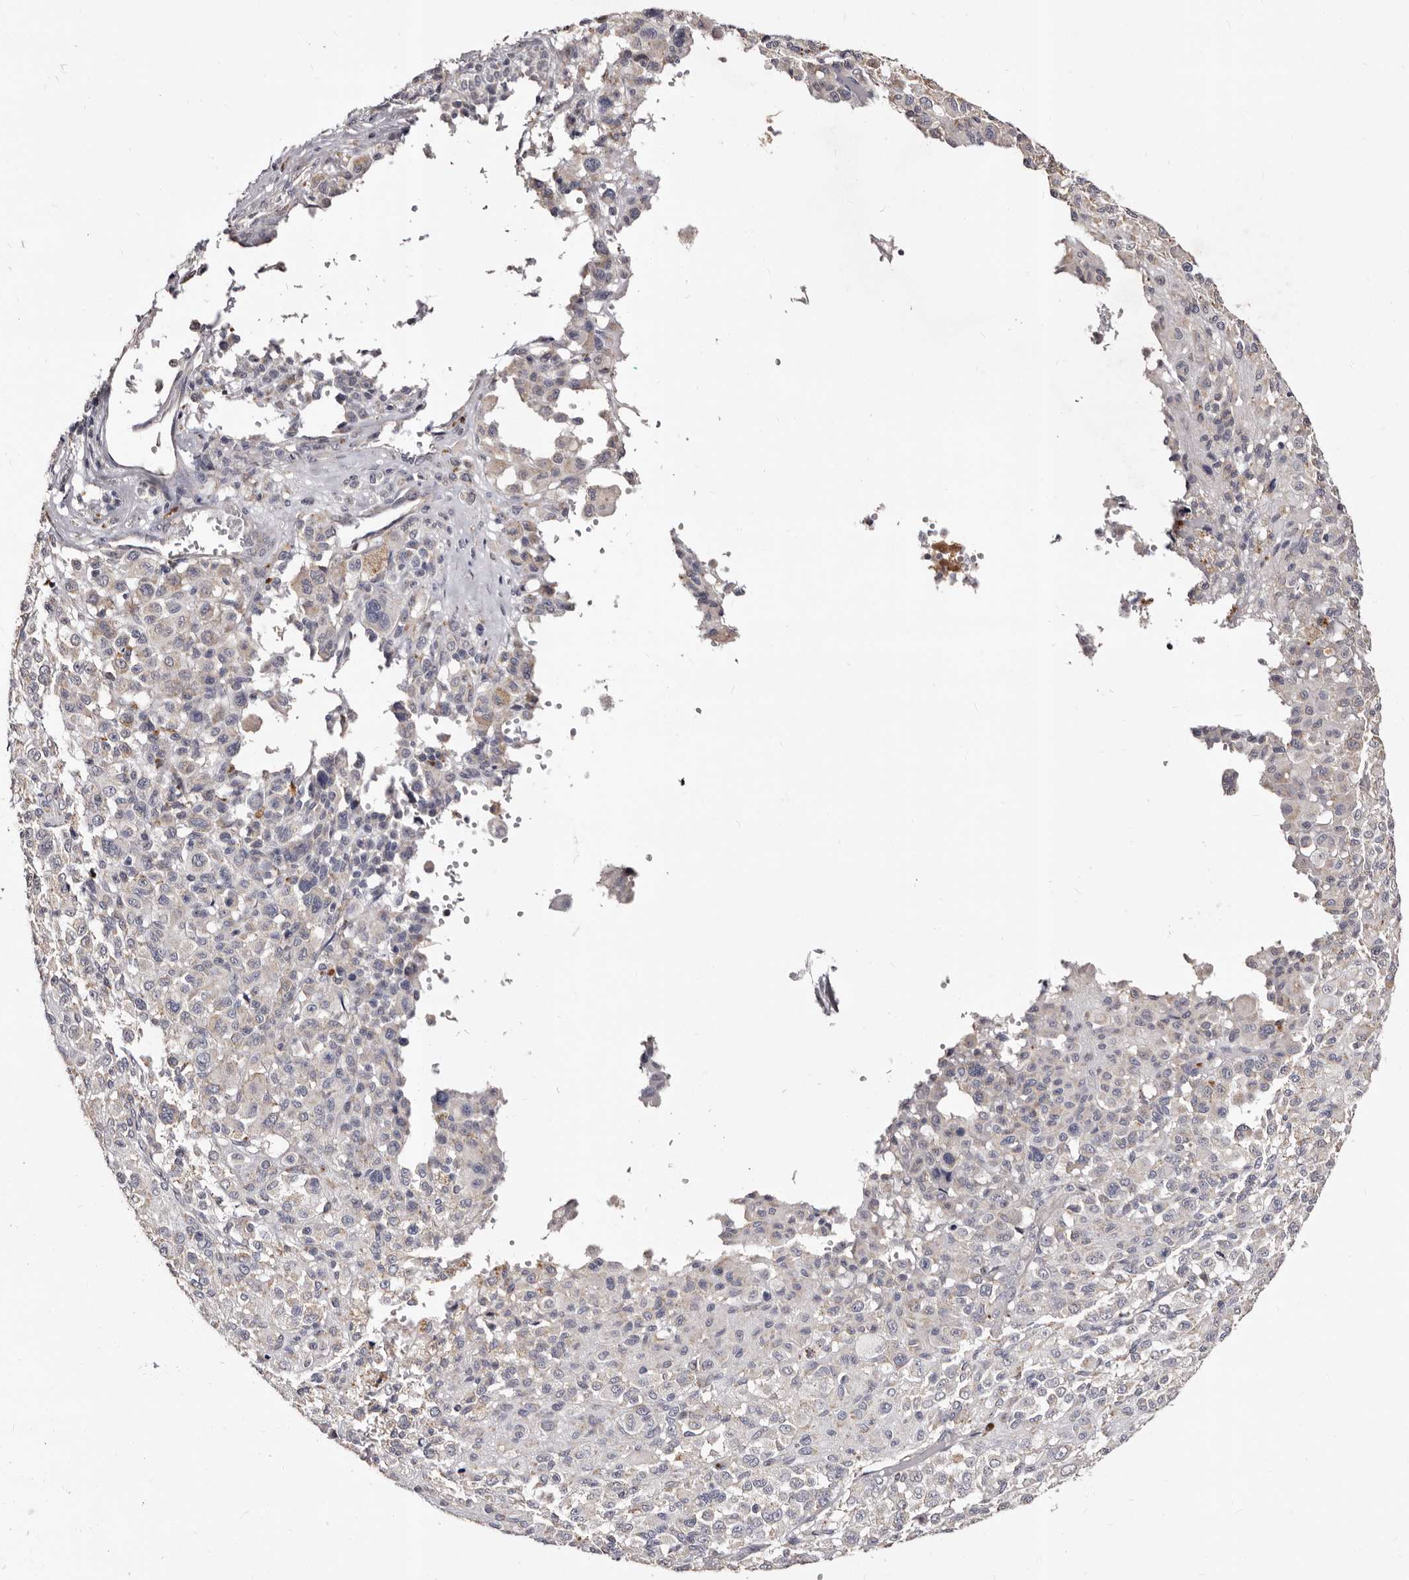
{"staining": {"intensity": "negative", "quantity": "none", "location": "none"}, "tissue": "melanoma", "cell_type": "Tumor cells", "image_type": "cancer", "snomed": [{"axis": "morphology", "description": "Malignant melanoma, Metastatic site"}, {"axis": "topography", "description": "Skin"}], "caption": "A high-resolution histopathology image shows IHC staining of melanoma, which reveals no significant positivity in tumor cells.", "gene": "PTAFR", "patient": {"sex": "female", "age": 74}}